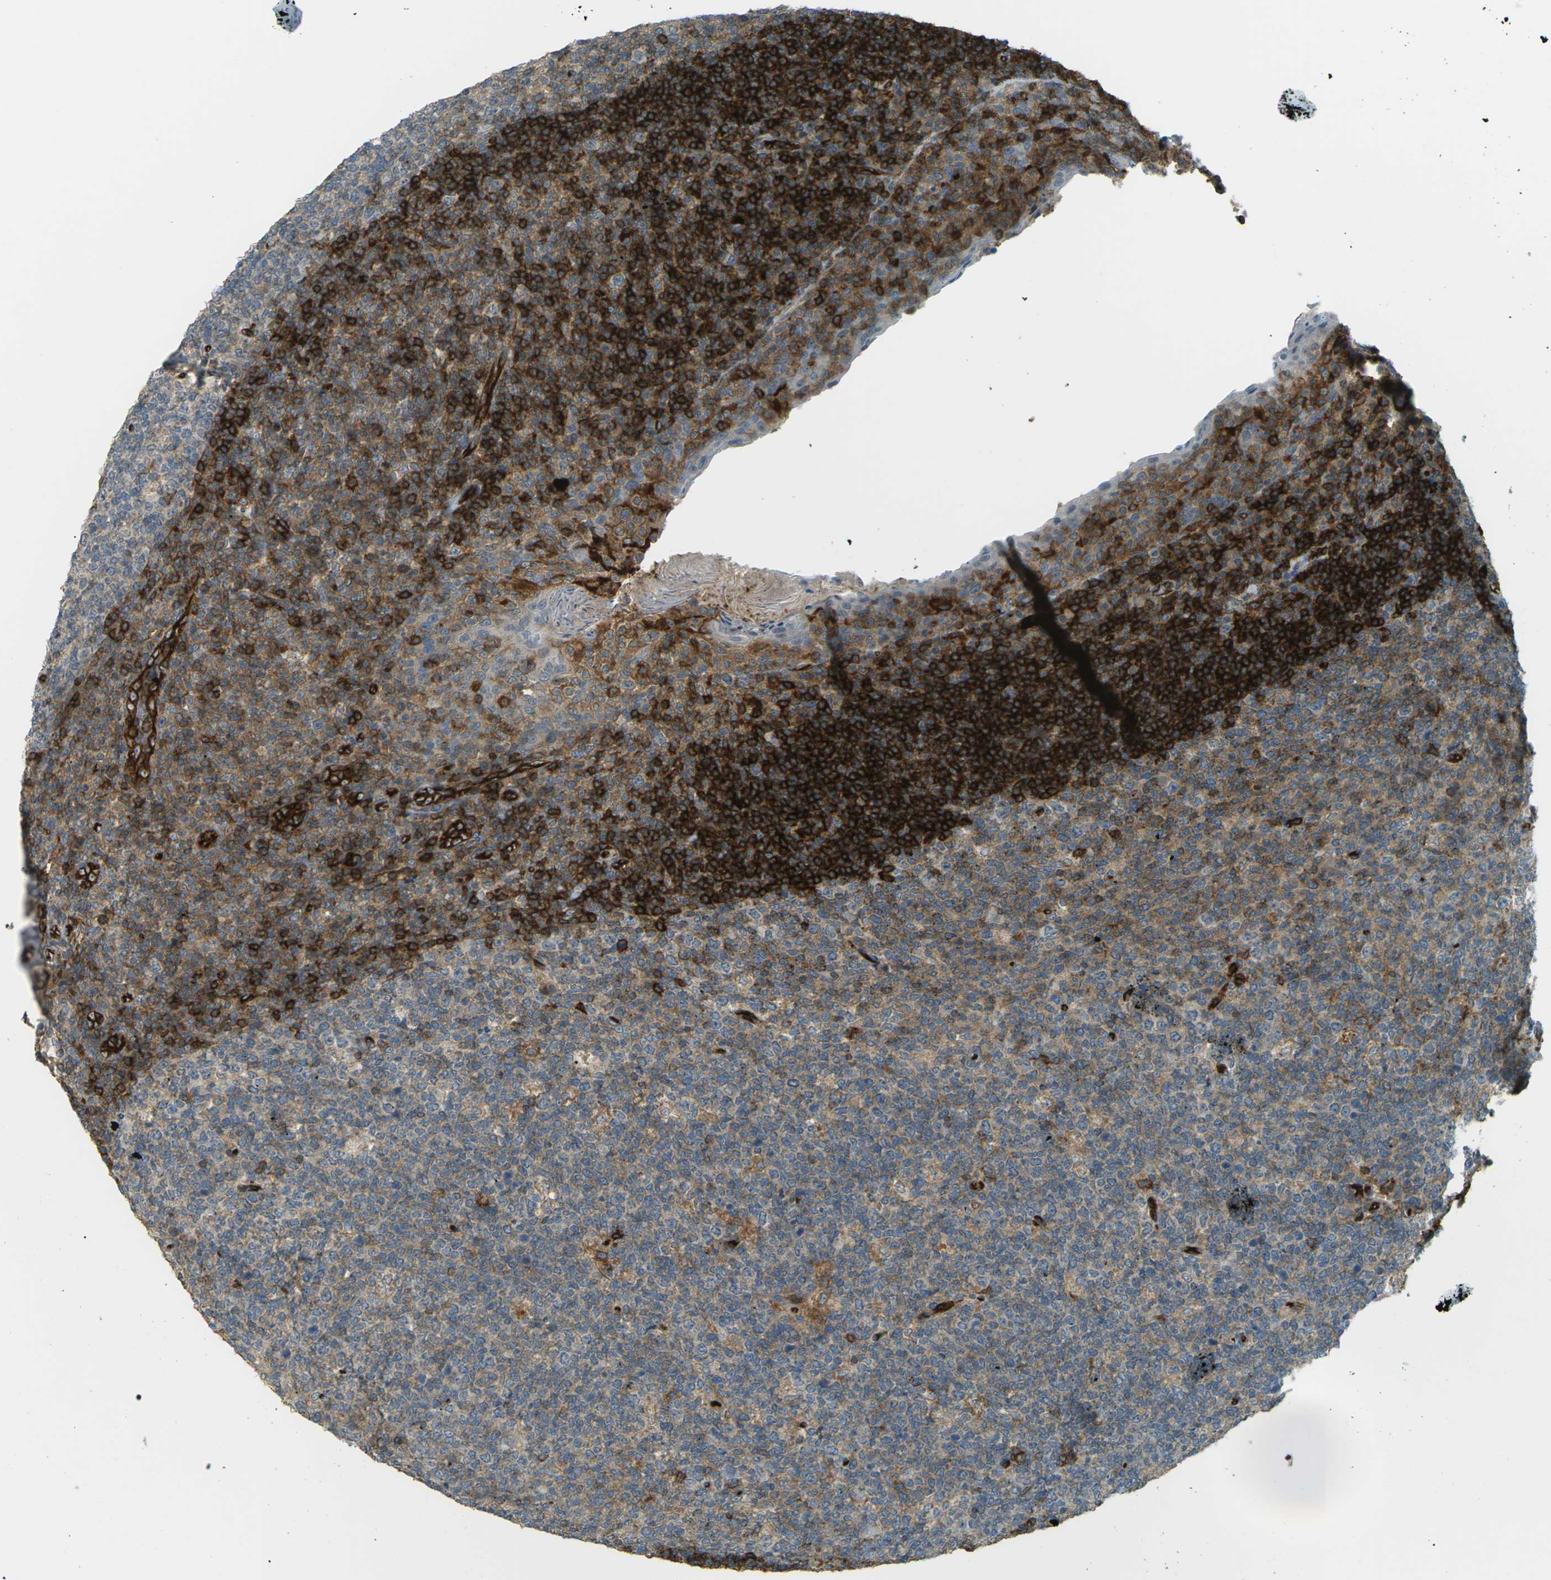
{"staining": {"intensity": "moderate", "quantity": "25%-75%", "location": "cytoplasmic/membranous"}, "tissue": "tonsil", "cell_type": "Germinal center cells", "image_type": "normal", "snomed": [{"axis": "morphology", "description": "Normal tissue, NOS"}, {"axis": "topography", "description": "Tonsil"}], "caption": "A brown stain highlights moderate cytoplasmic/membranous positivity of a protein in germinal center cells of normal human tonsil.", "gene": "S1PR1", "patient": {"sex": "male", "age": 17}}